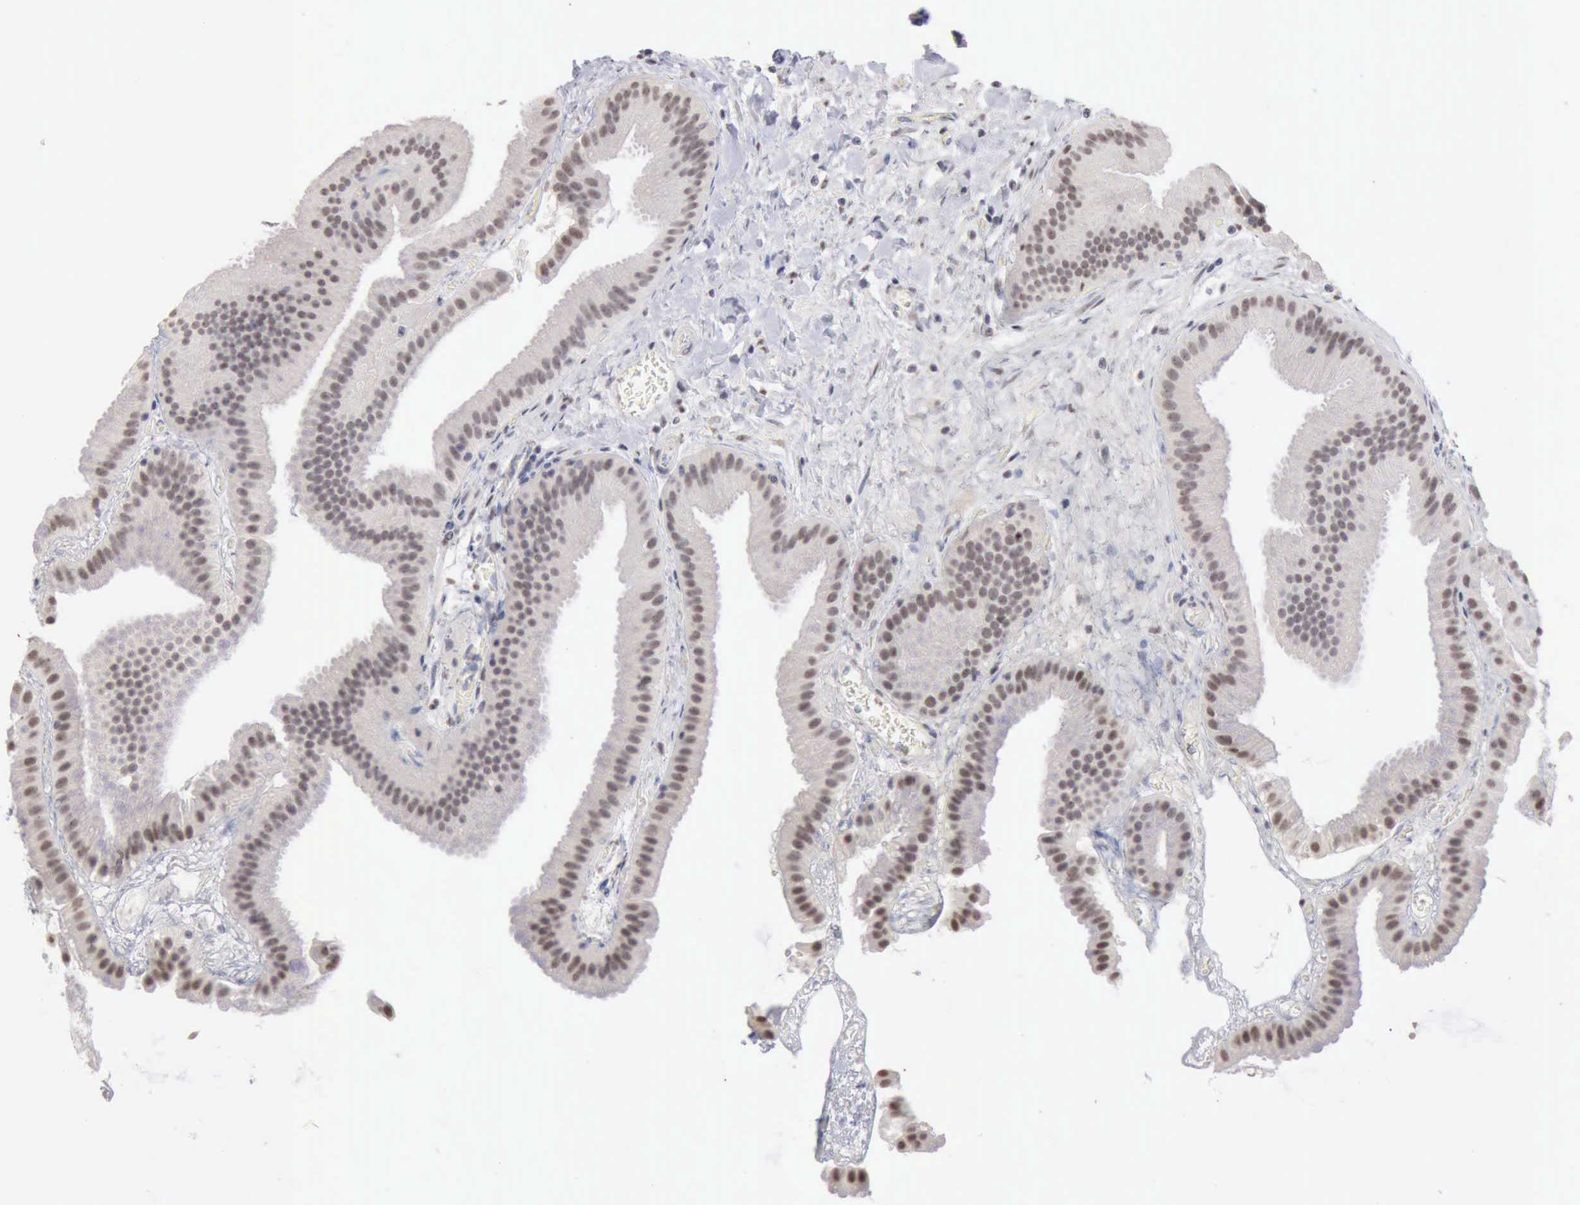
{"staining": {"intensity": "weak", "quantity": "25%-75%", "location": "nuclear"}, "tissue": "gallbladder", "cell_type": "Glandular cells", "image_type": "normal", "snomed": [{"axis": "morphology", "description": "Normal tissue, NOS"}, {"axis": "topography", "description": "Gallbladder"}], "caption": "Benign gallbladder was stained to show a protein in brown. There is low levels of weak nuclear expression in about 25%-75% of glandular cells.", "gene": "TAF1", "patient": {"sex": "female", "age": 63}}